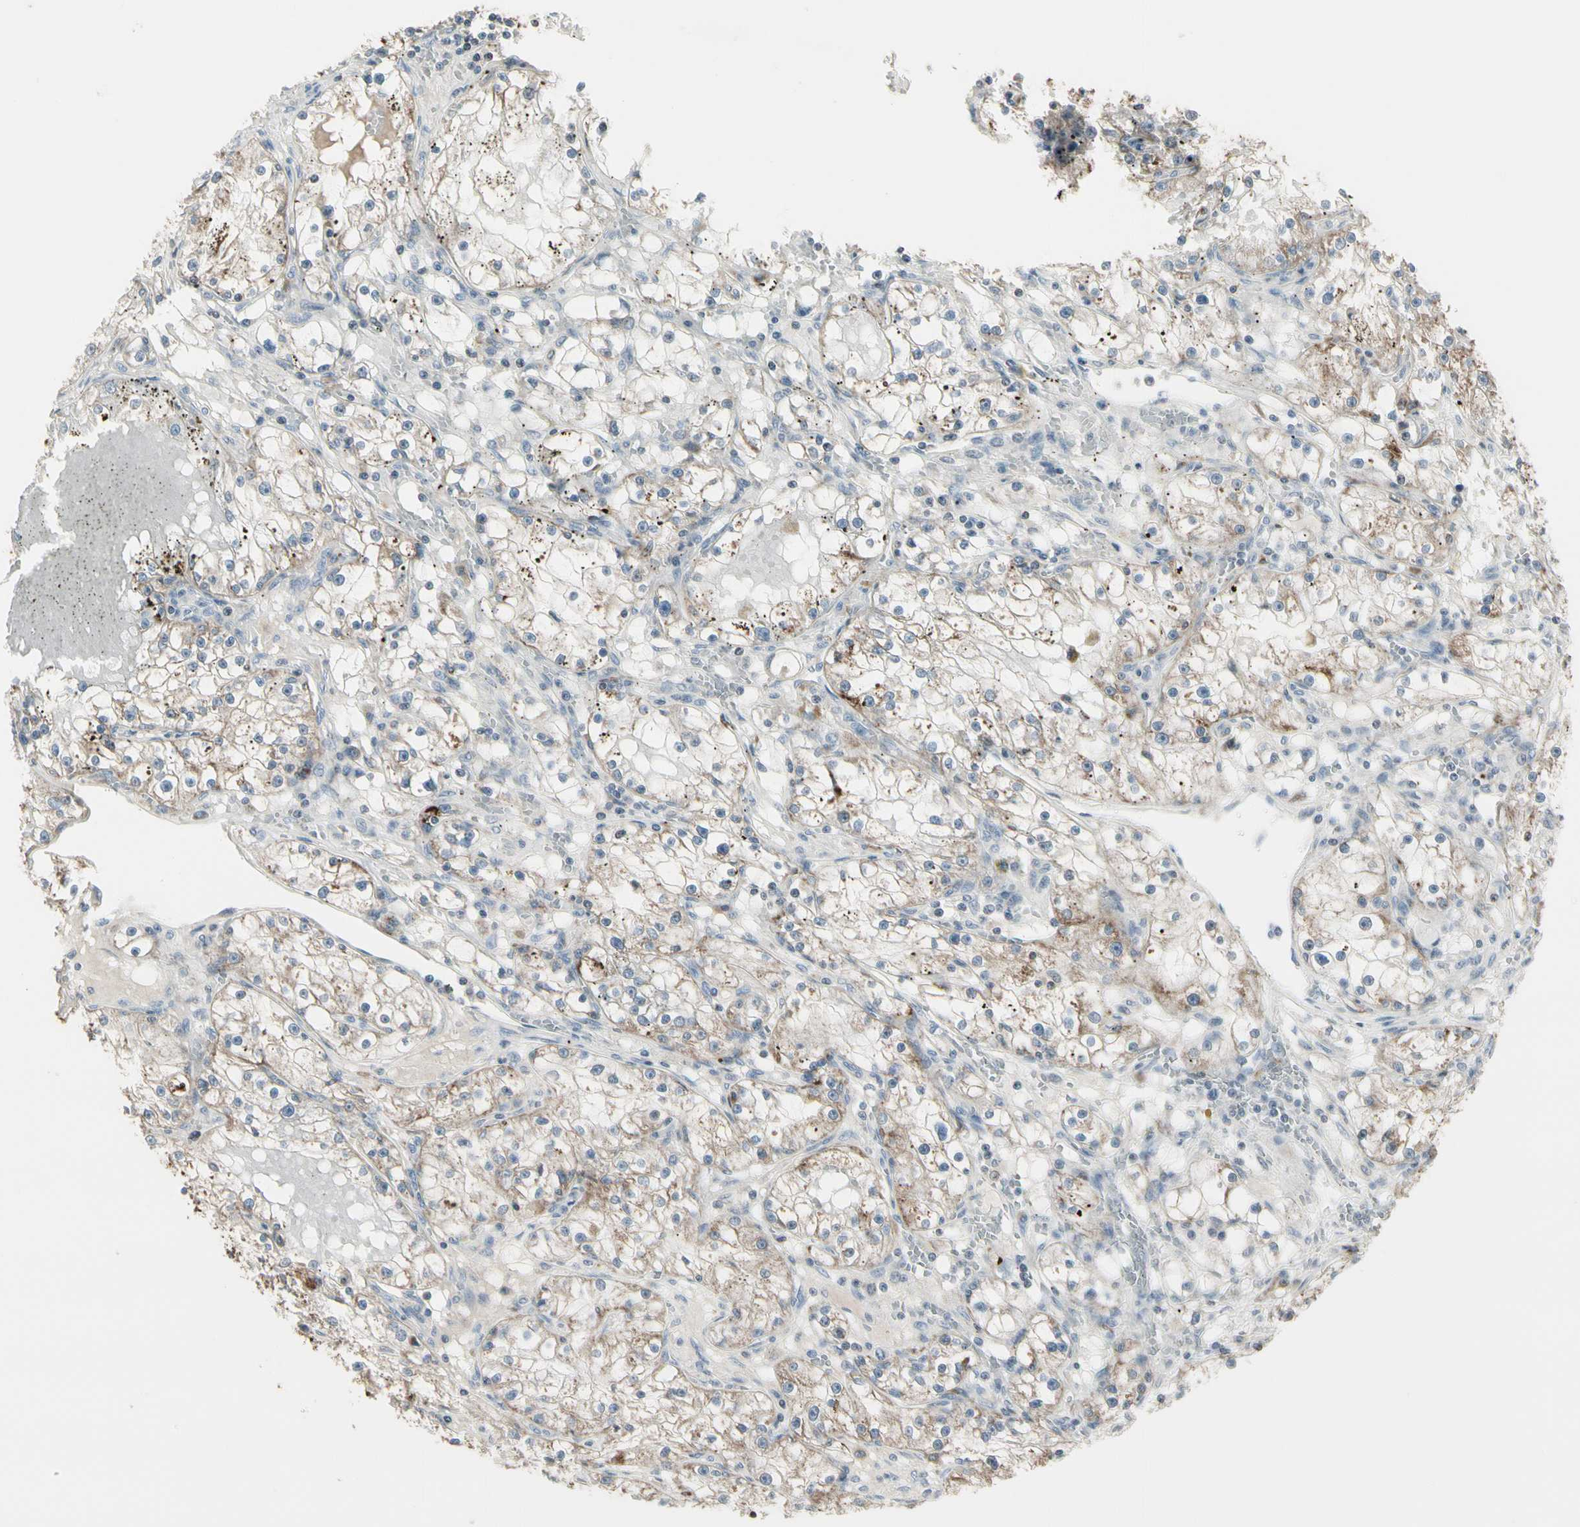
{"staining": {"intensity": "moderate", "quantity": "25%-75%", "location": "cytoplasmic/membranous"}, "tissue": "renal cancer", "cell_type": "Tumor cells", "image_type": "cancer", "snomed": [{"axis": "morphology", "description": "Adenocarcinoma, NOS"}, {"axis": "topography", "description": "Kidney"}], "caption": "IHC micrograph of human adenocarcinoma (renal) stained for a protein (brown), which exhibits medium levels of moderate cytoplasmic/membranous expression in about 25%-75% of tumor cells.", "gene": "TMEM176A", "patient": {"sex": "male", "age": 56}}